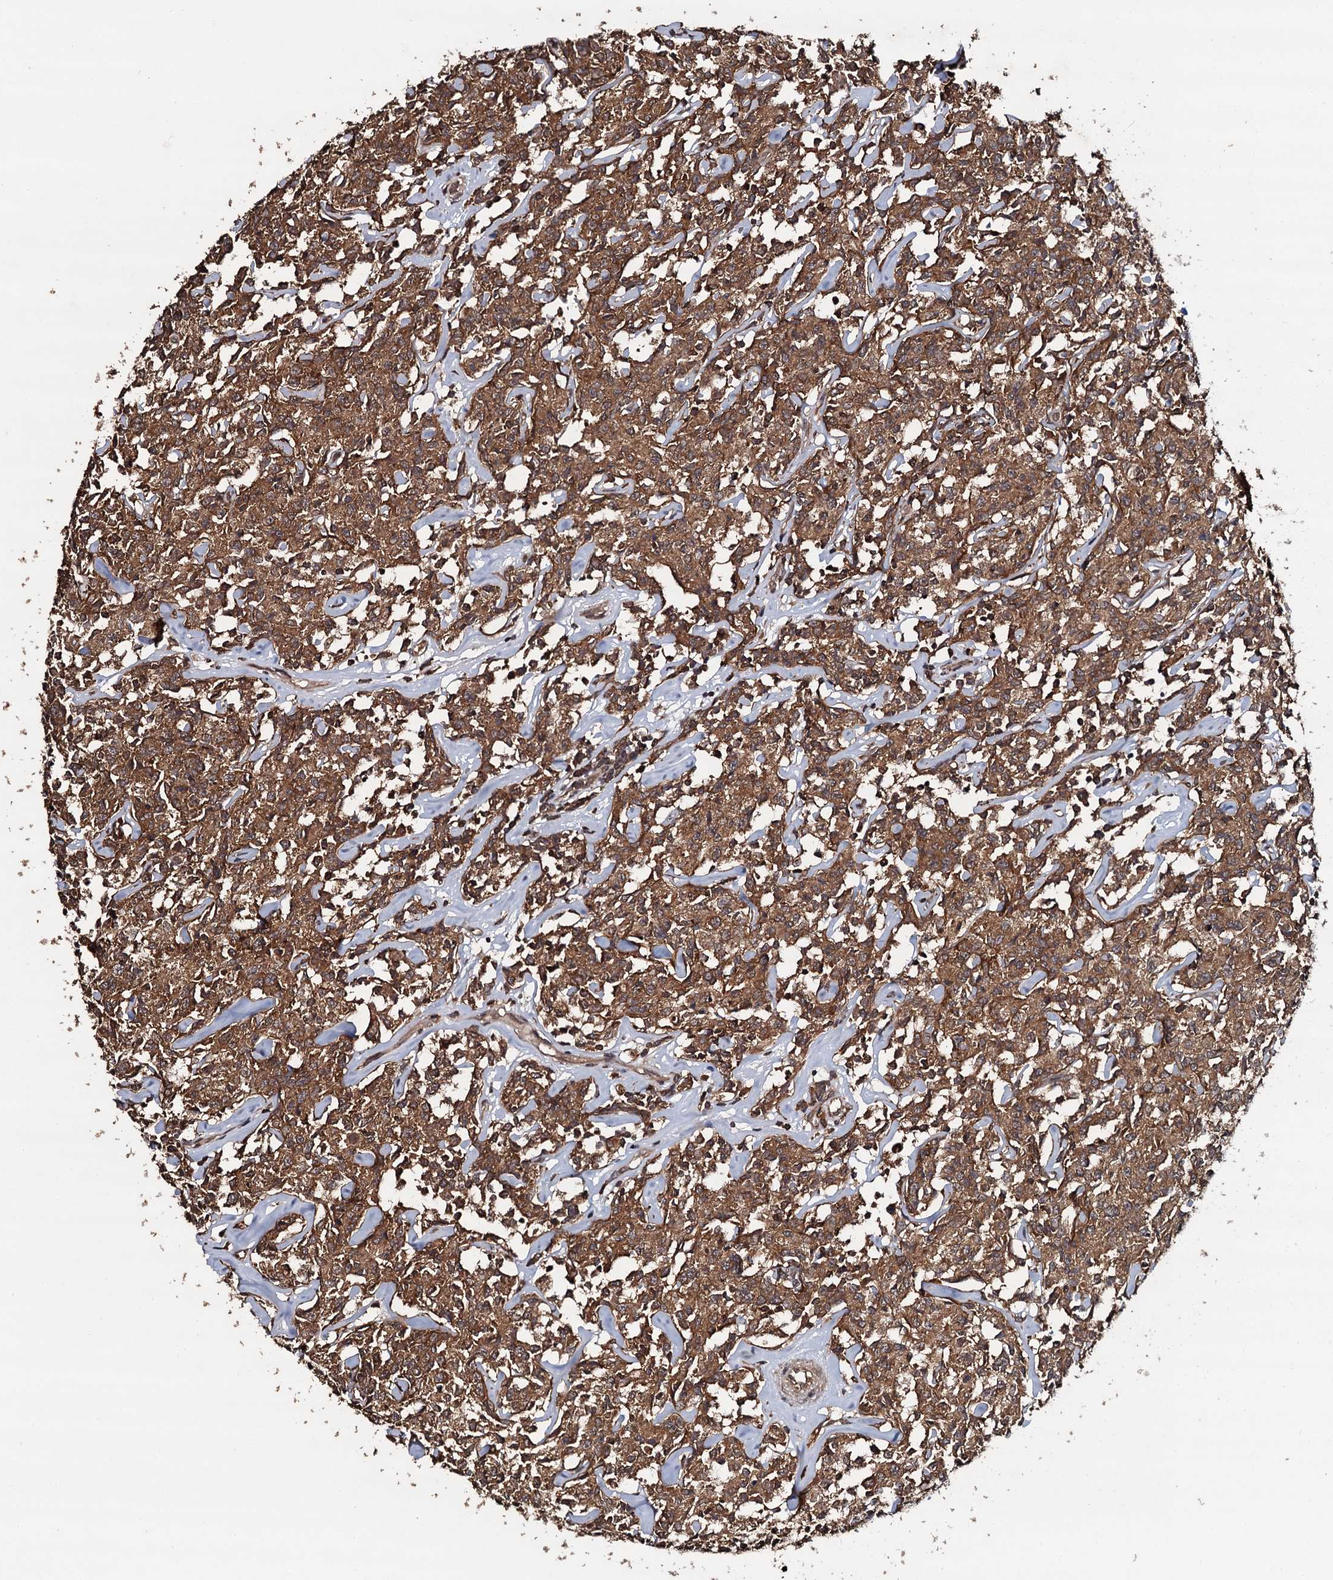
{"staining": {"intensity": "moderate", "quantity": ">75%", "location": "cytoplasmic/membranous"}, "tissue": "lymphoma", "cell_type": "Tumor cells", "image_type": "cancer", "snomed": [{"axis": "morphology", "description": "Malignant lymphoma, non-Hodgkin's type, Low grade"}, {"axis": "topography", "description": "Small intestine"}], "caption": "Immunohistochemical staining of human low-grade malignant lymphoma, non-Hodgkin's type demonstrates moderate cytoplasmic/membranous protein positivity in about >75% of tumor cells.", "gene": "ADGRG3", "patient": {"sex": "female", "age": 59}}